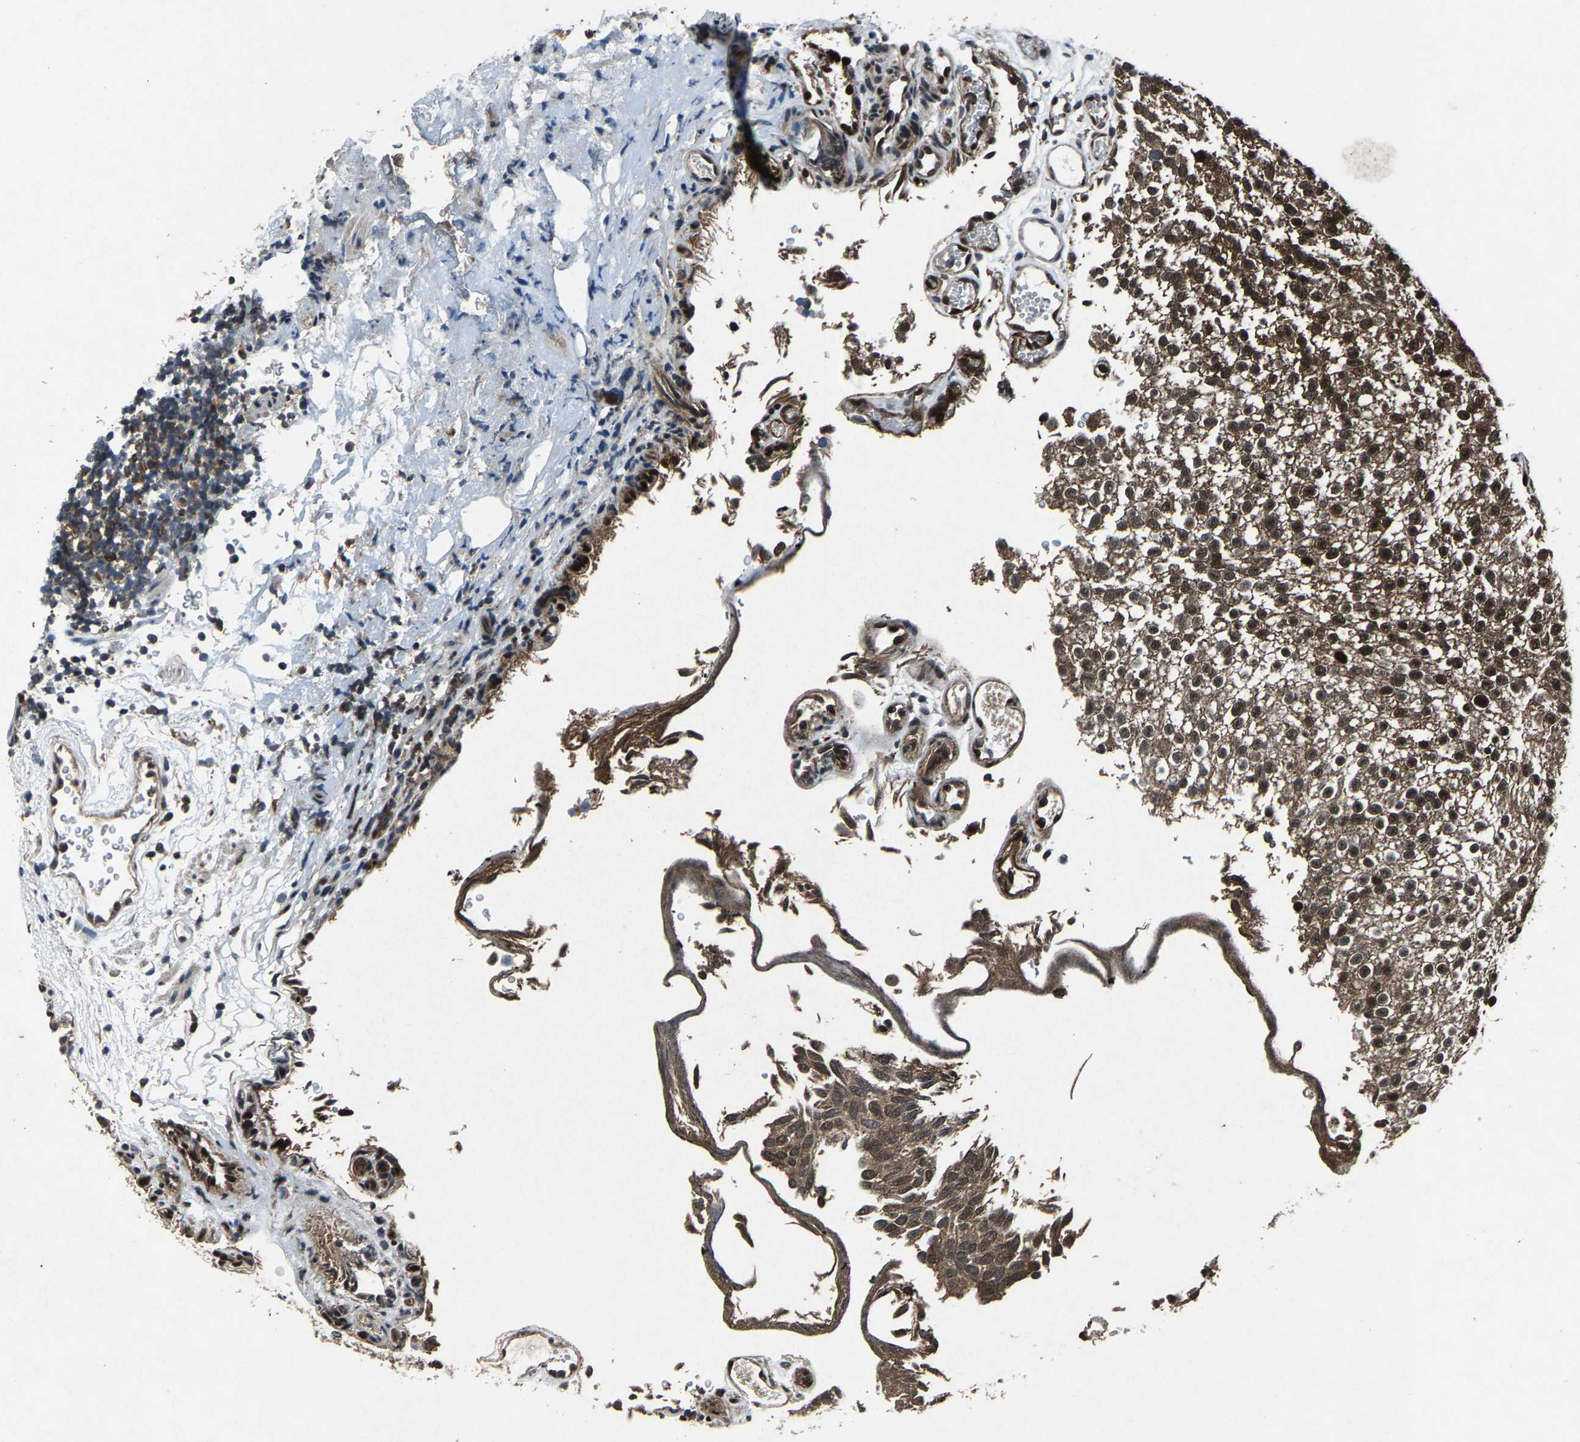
{"staining": {"intensity": "moderate", "quantity": ">75%", "location": "cytoplasmic/membranous,nuclear"}, "tissue": "urothelial cancer", "cell_type": "Tumor cells", "image_type": "cancer", "snomed": [{"axis": "morphology", "description": "Urothelial carcinoma, Low grade"}, {"axis": "topography", "description": "Urinary bladder"}], "caption": "Immunohistochemical staining of urothelial cancer displays medium levels of moderate cytoplasmic/membranous and nuclear protein staining in about >75% of tumor cells.", "gene": "ATXN3", "patient": {"sex": "male", "age": 78}}